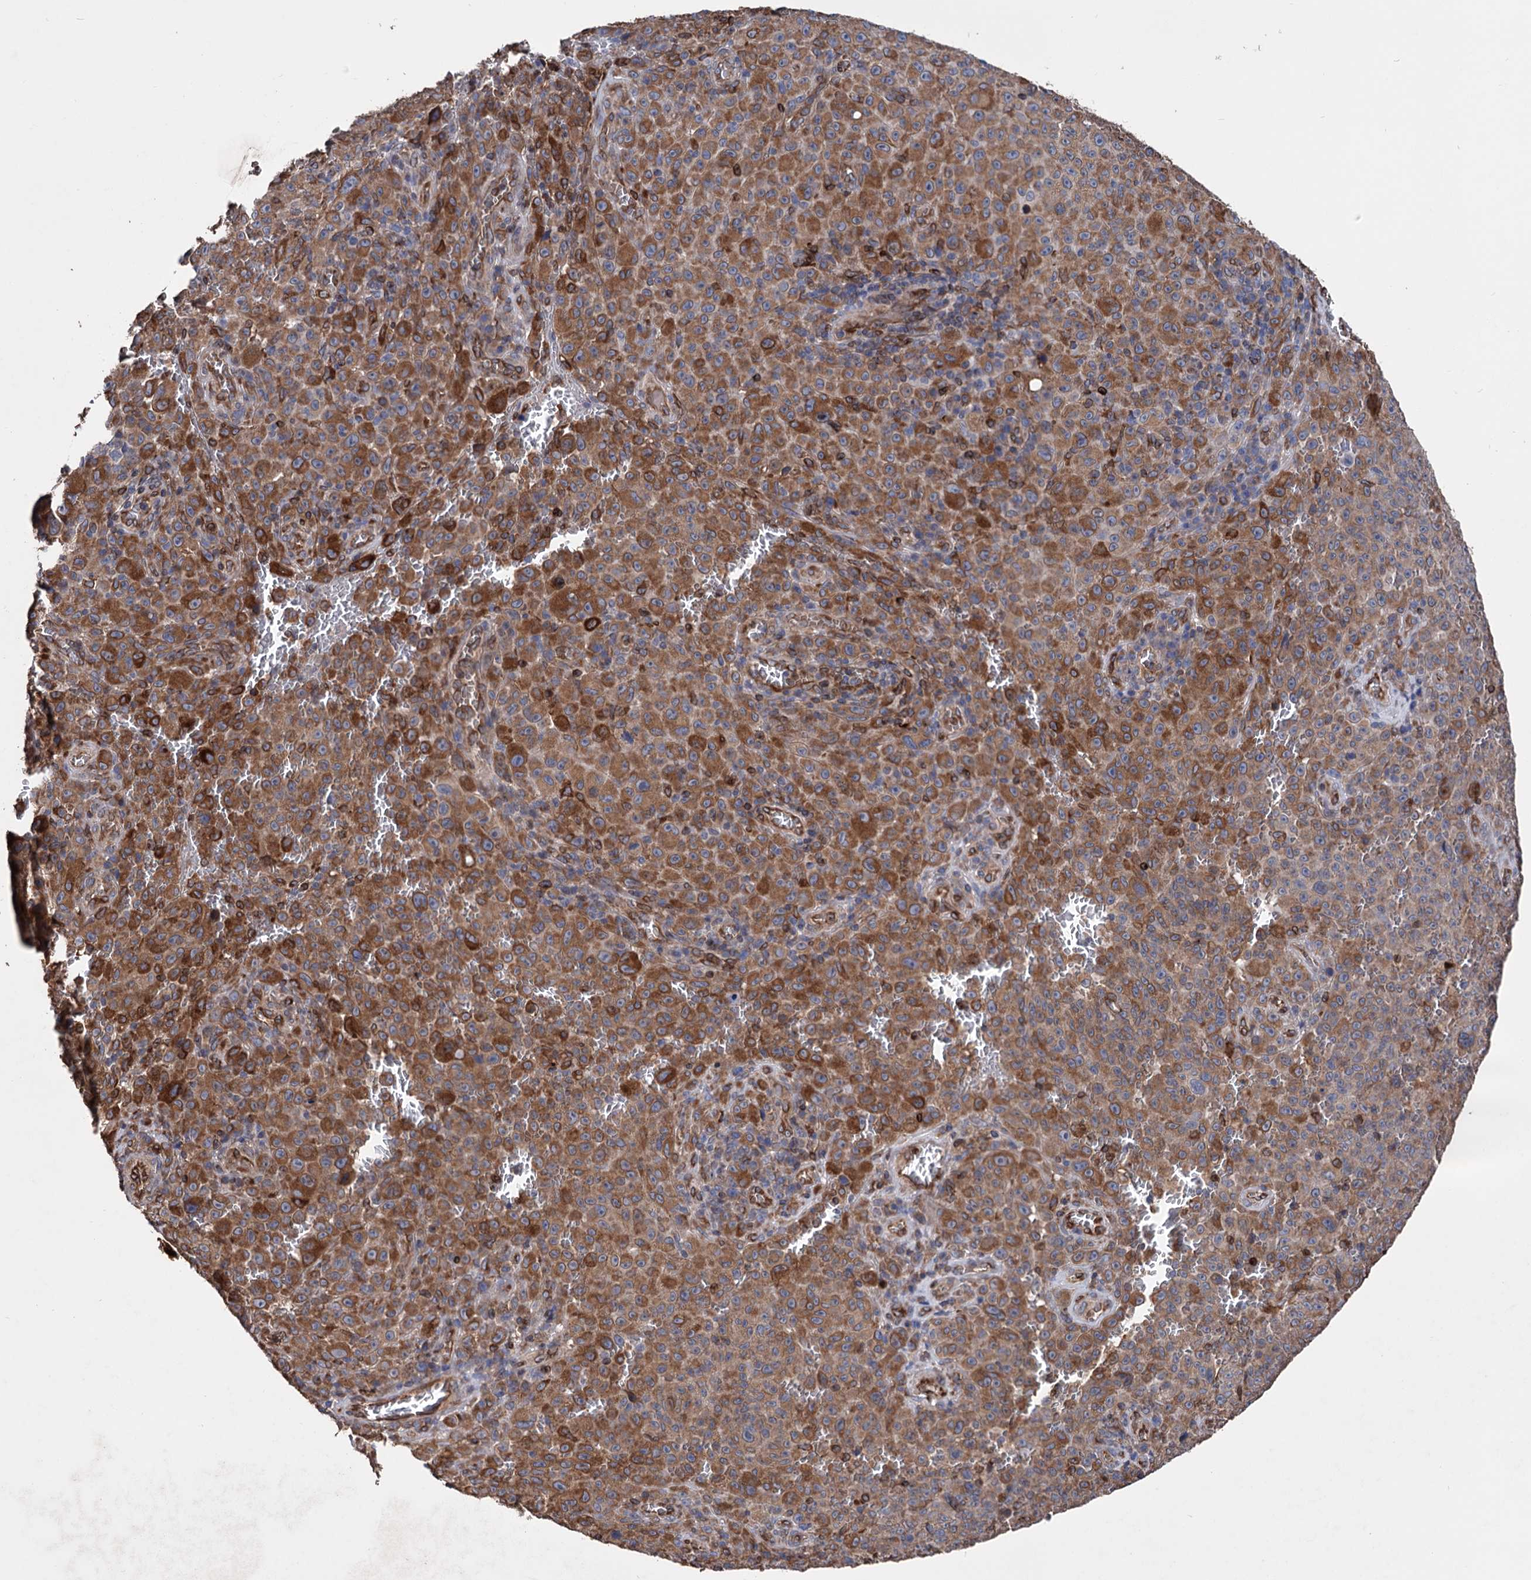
{"staining": {"intensity": "moderate", "quantity": ">75%", "location": "cytoplasmic/membranous"}, "tissue": "melanoma", "cell_type": "Tumor cells", "image_type": "cancer", "snomed": [{"axis": "morphology", "description": "Malignant melanoma, NOS"}, {"axis": "topography", "description": "Skin"}], "caption": "Immunohistochemistry (IHC) (DAB) staining of human malignant melanoma displays moderate cytoplasmic/membranous protein expression in about >75% of tumor cells.", "gene": "STING1", "patient": {"sex": "female", "age": 82}}